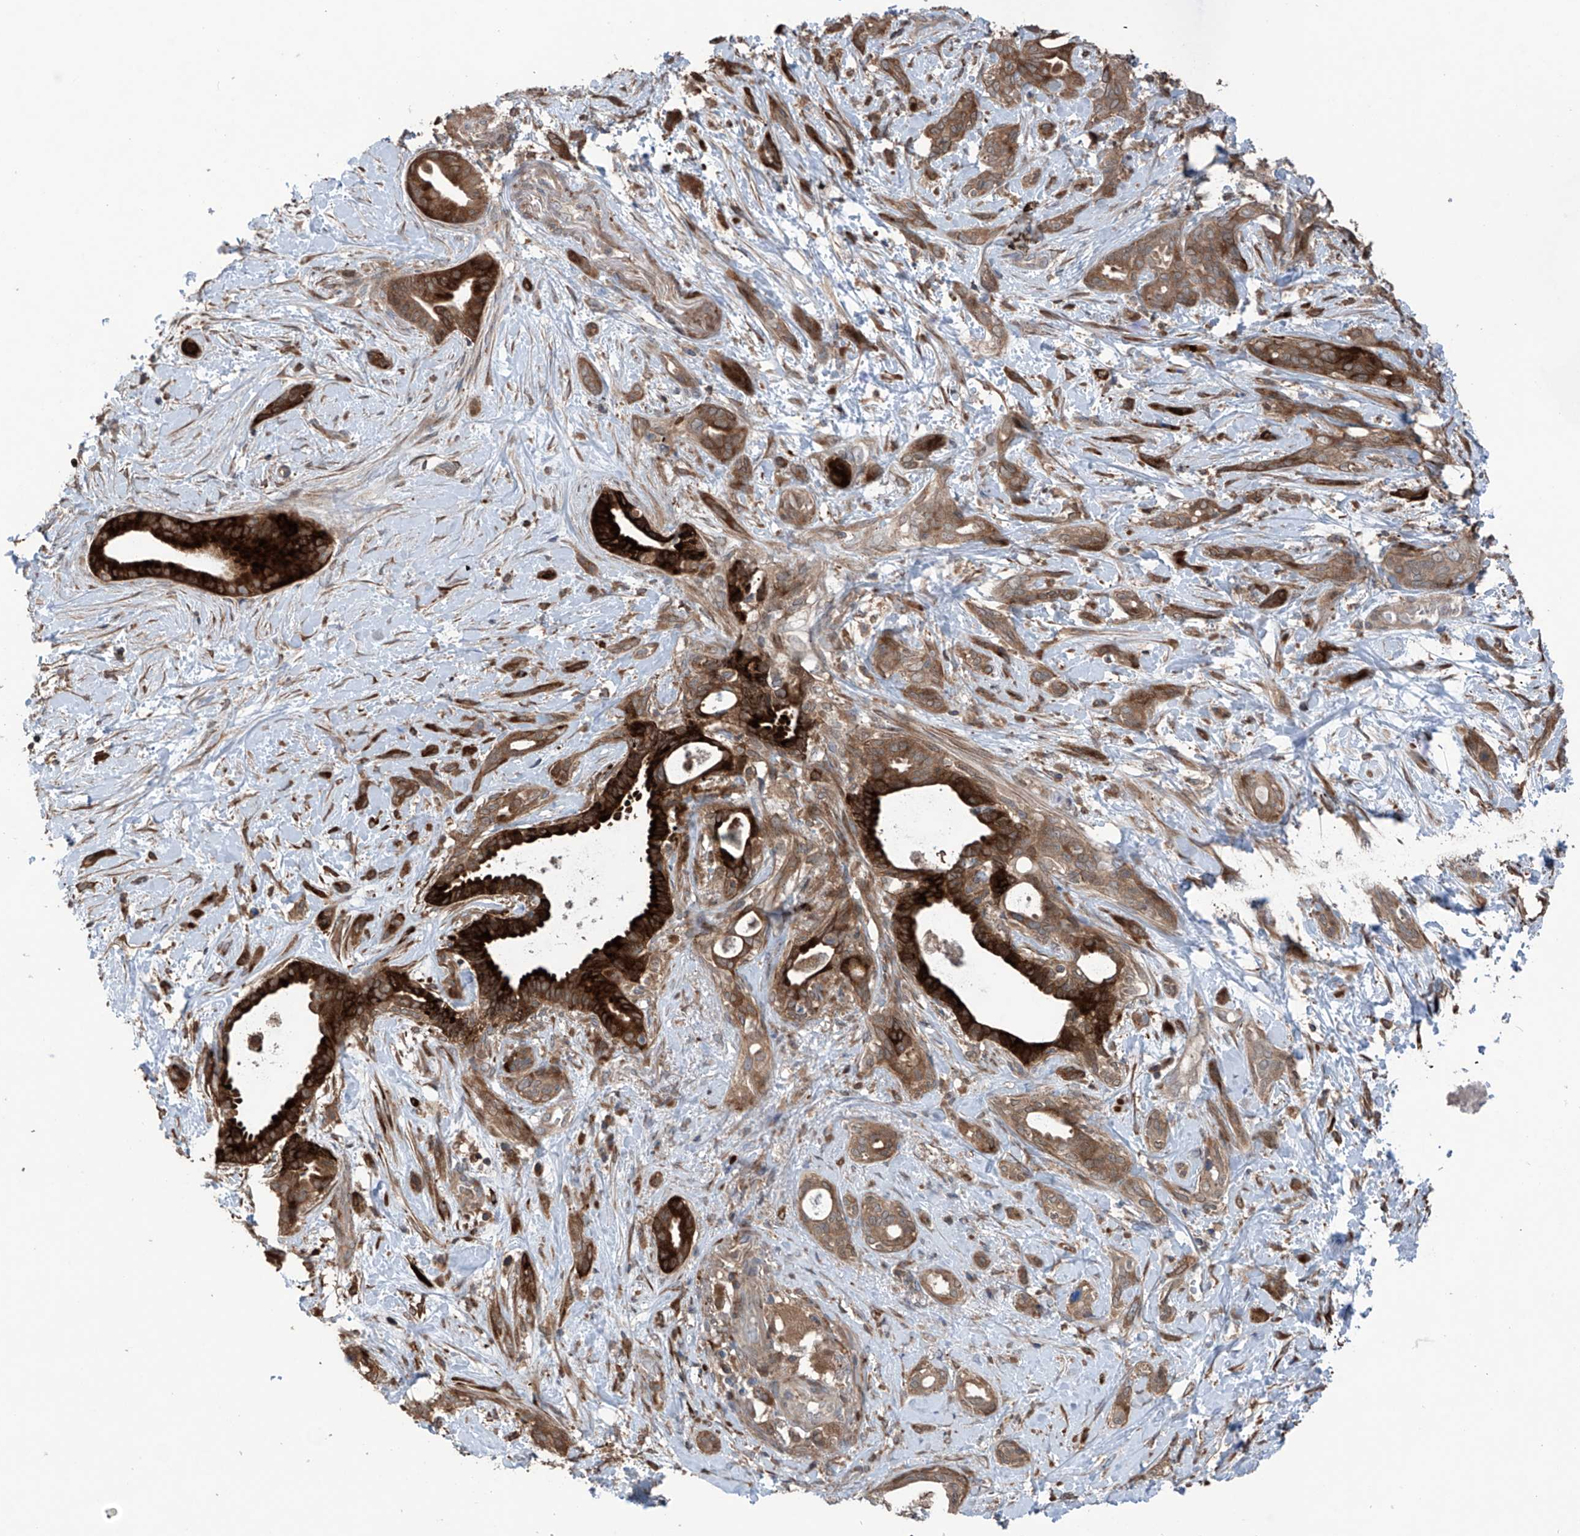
{"staining": {"intensity": "strong", "quantity": ">75%", "location": "cytoplasmic/membranous"}, "tissue": "pancreatic cancer", "cell_type": "Tumor cells", "image_type": "cancer", "snomed": [{"axis": "morphology", "description": "Normal tissue, NOS"}, {"axis": "morphology", "description": "Adenocarcinoma, NOS"}, {"axis": "topography", "description": "Pancreas"}, {"axis": "topography", "description": "Peripheral nerve tissue"}], "caption": "Immunohistochemistry (IHC) image of neoplastic tissue: pancreatic adenocarcinoma stained using IHC exhibits high levels of strong protein expression localized specifically in the cytoplasmic/membranous of tumor cells, appearing as a cytoplasmic/membranous brown color.", "gene": "SAMD3", "patient": {"sex": "female", "age": 63}}